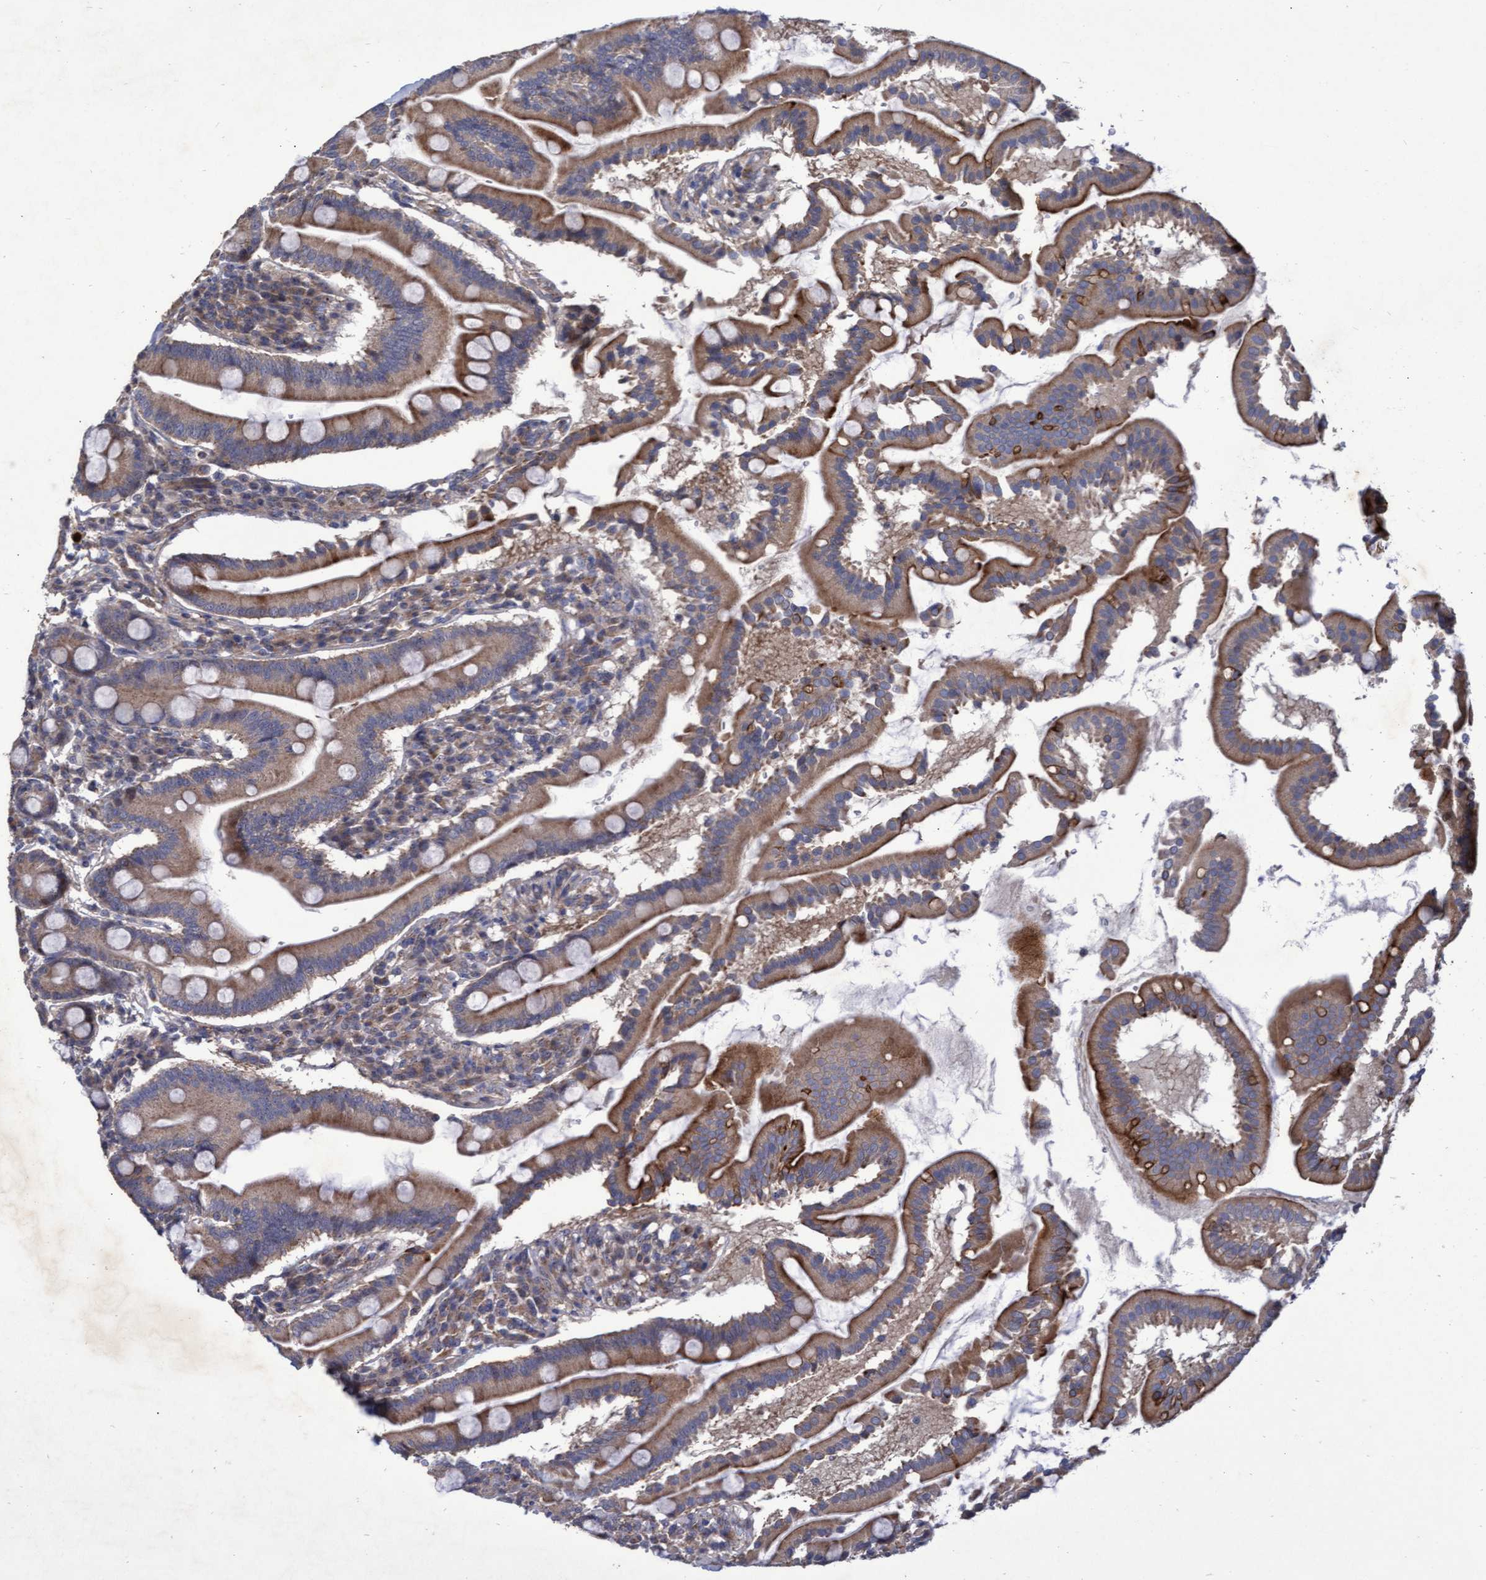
{"staining": {"intensity": "moderate", "quantity": ">75%", "location": "cytoplasmic/membranous"}, "tissue": "duodenum", "cell_type": "Glandular cells", "image_type": "normal", "snomed": [{"axis": "morphology", "description": "Normal tissue, NOS"}, {"axis": "topography", "description": "Duodenum"}], "caption": "This micrograph displays immunohistochemistry staining of normal human duodenum, with medium moderate cytoplasmic/membranous positivity in about >75% of glandular cells.", "gene": "ABCF2", "patient": {"sex": "male", "age": 50}}